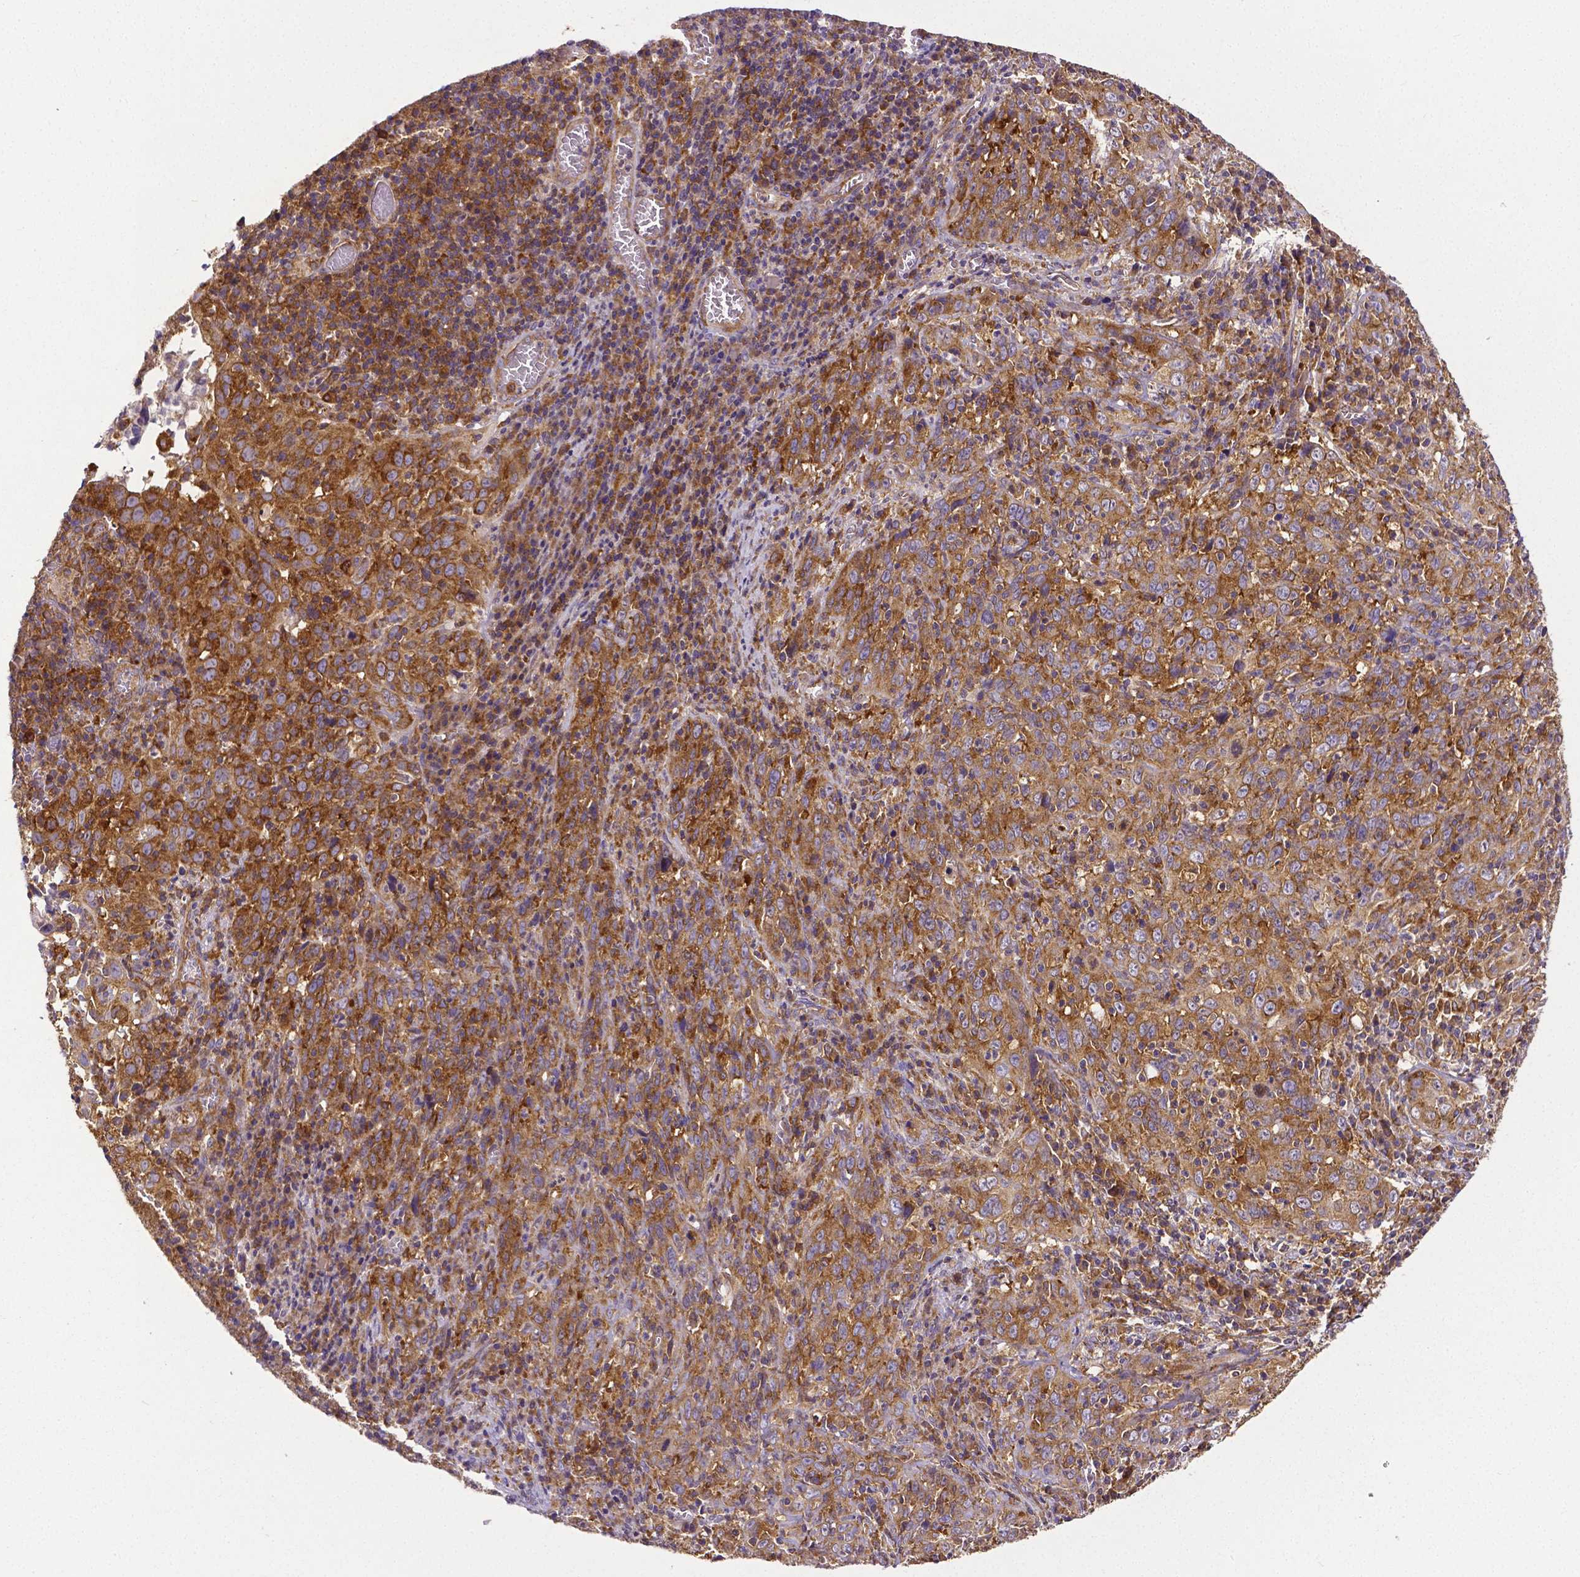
{"staining": {"intensity": "moderate", "quantity": ">75%", "location": "cytoplasmic/membranous"}, "tissue": "cervical cancer", "cell_type": "Tumor cells", "image_type": "cancer", "snomed": [{"axis": "morphology", "description": "Squamous cell carcinoma, NOS"}, {"axis": "topography", "description": "Cervix"}], "caption": "Moderate cytoplasmic/membranous protein staining is seen in approximately >75% of tumor cells in cervical cancer (squamous cell carcinoma).", "gene": "DICER1", "patient": {"sex": "female", "age": 46}}